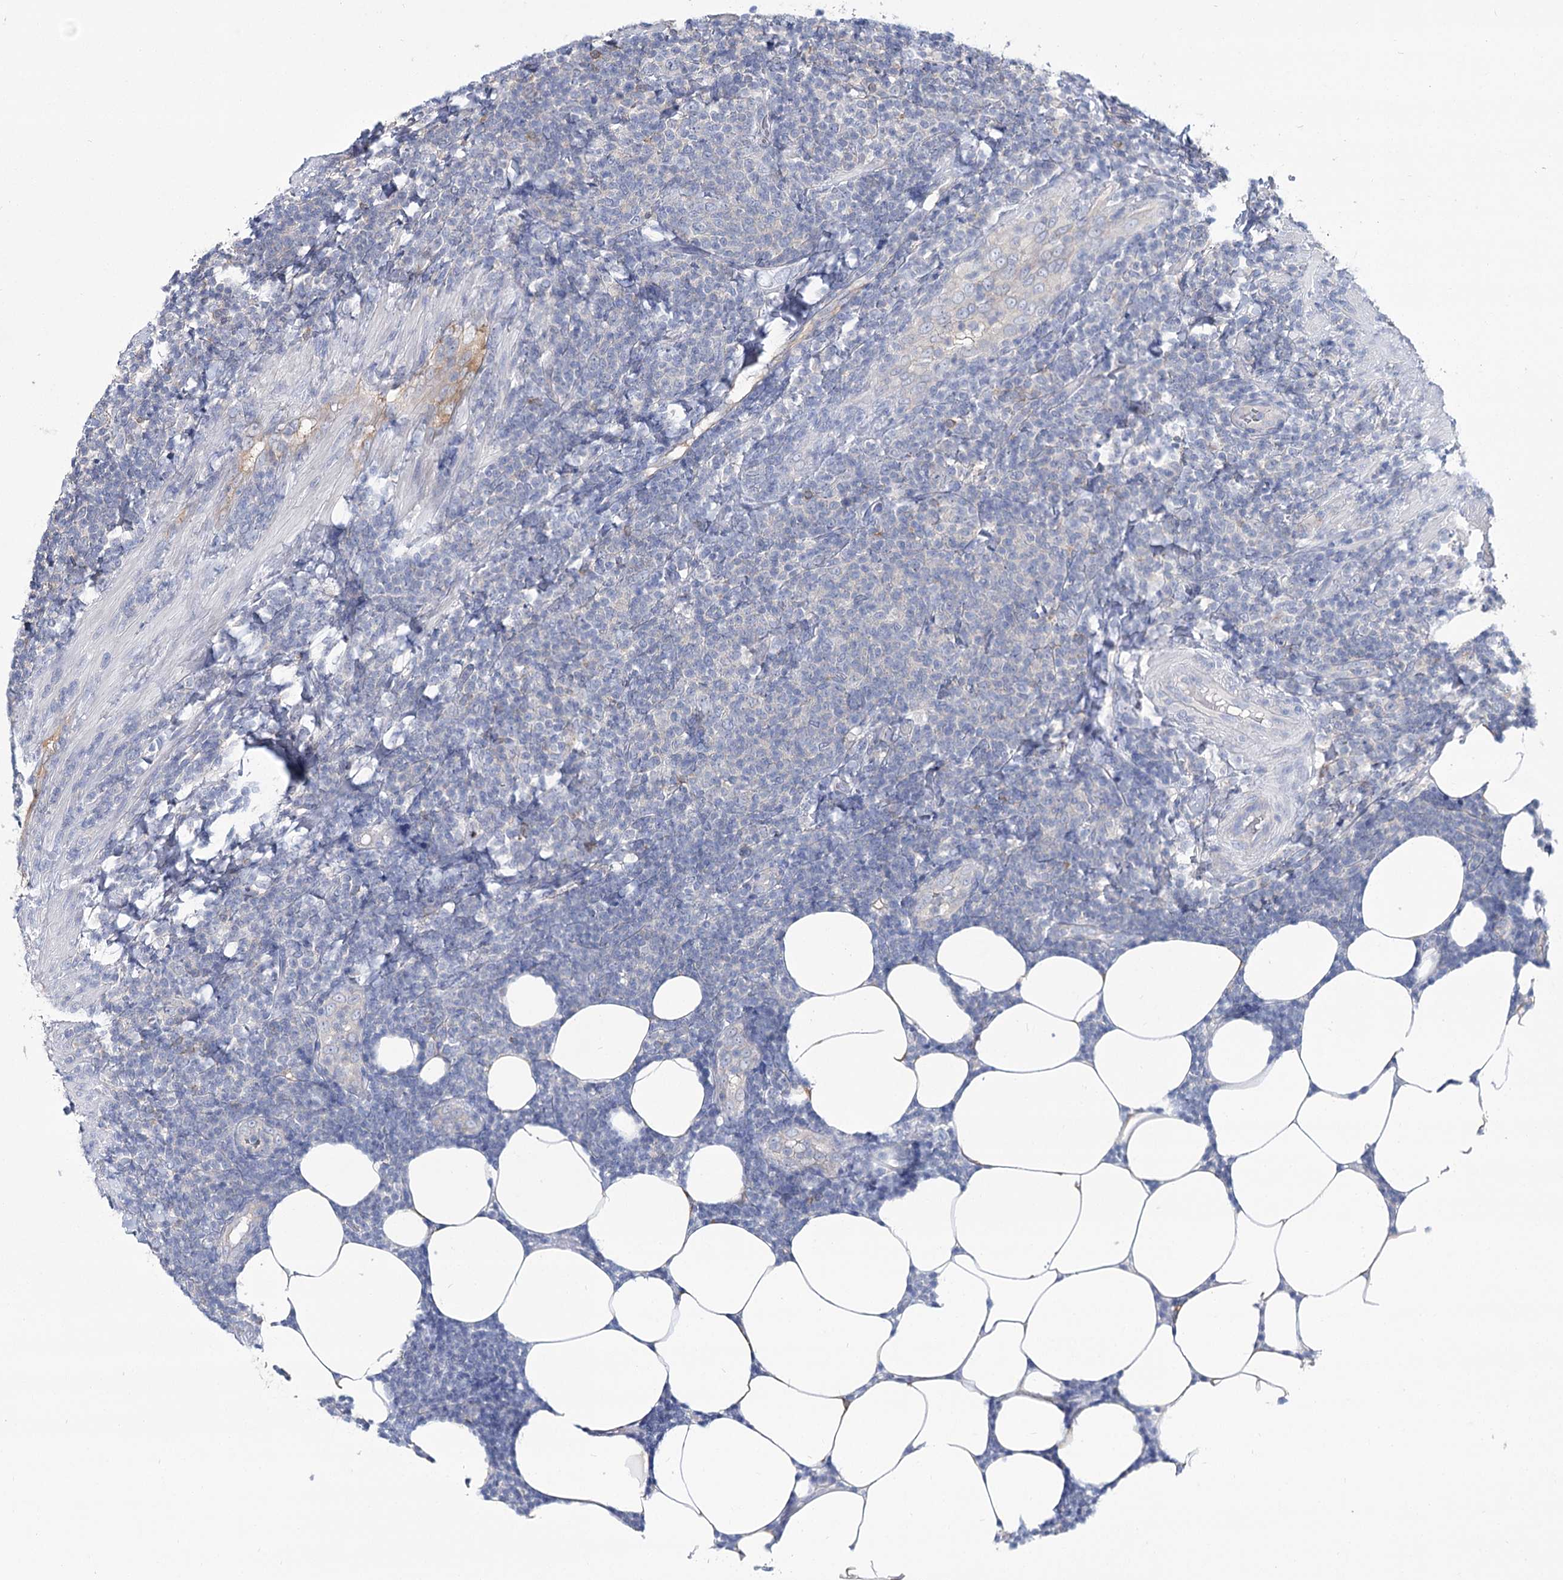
{"staining": {"intensity": "negative", "quantity": "none", "location": "none"}, "tissue": "lymphoma", "cell_type": "Tumor cells", "image_type": "cancer", "snomed": [{"axis": "morphology", "description": "Malignant lymphoma, non-Hodgkin's type, Low grade"}, {"axis": "topography", "description": "Lymph node"}], "caption": "Immunohistochemical staining of malignant lymphoma, non-Hodgkin's type (low-grade) demonstrates no significant expression in tumor cells. (Immunohistochemistry (ihc), brightfield microscopy, high magnification).", "gene": "UGP2", "patient": {"sex": "male", "age": 66}}